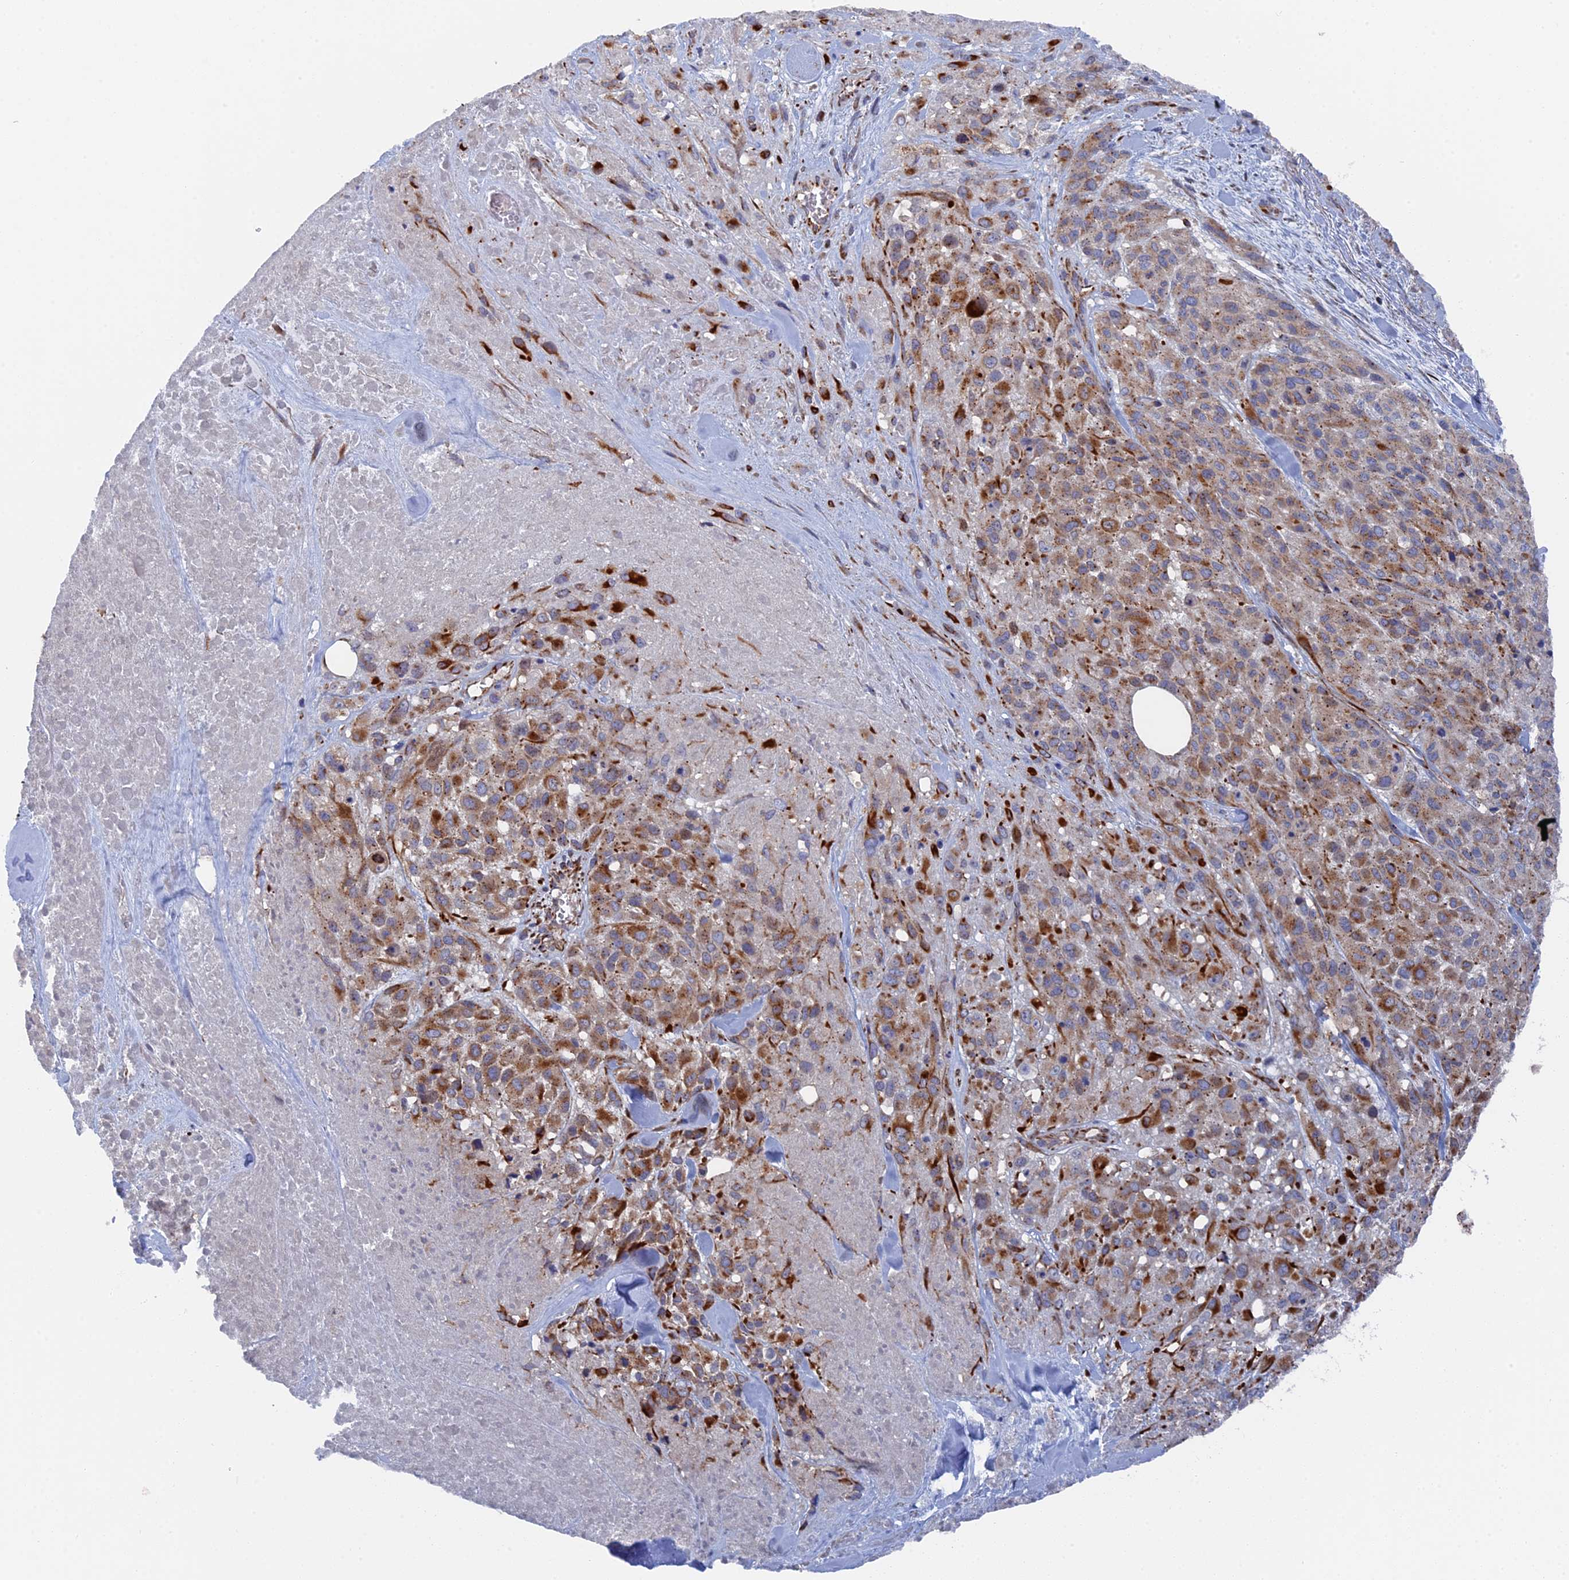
{"staining": {"intensity": "moderate", "quantity": ">75%", "location": "cytoplasmic/membranous"}, "tissue": "melanoma", "cell_type": "Tumor cells", "image_type": "cancer", "snomed": [{"axis": "morphology", "description": "Malignant melanoma, Metastatic site"}, {"axis": "topography", "description": "Skin"}], "caption": "This photomicrograph shows immunohistochemistry staining of human malignant melanoma (metastatic site), with medium moderate cytoplasmic/membranous expression in approximately >75% of tumor cells.", "gene": "SMG9", "patient": {"sex": "female", "age": 81}}